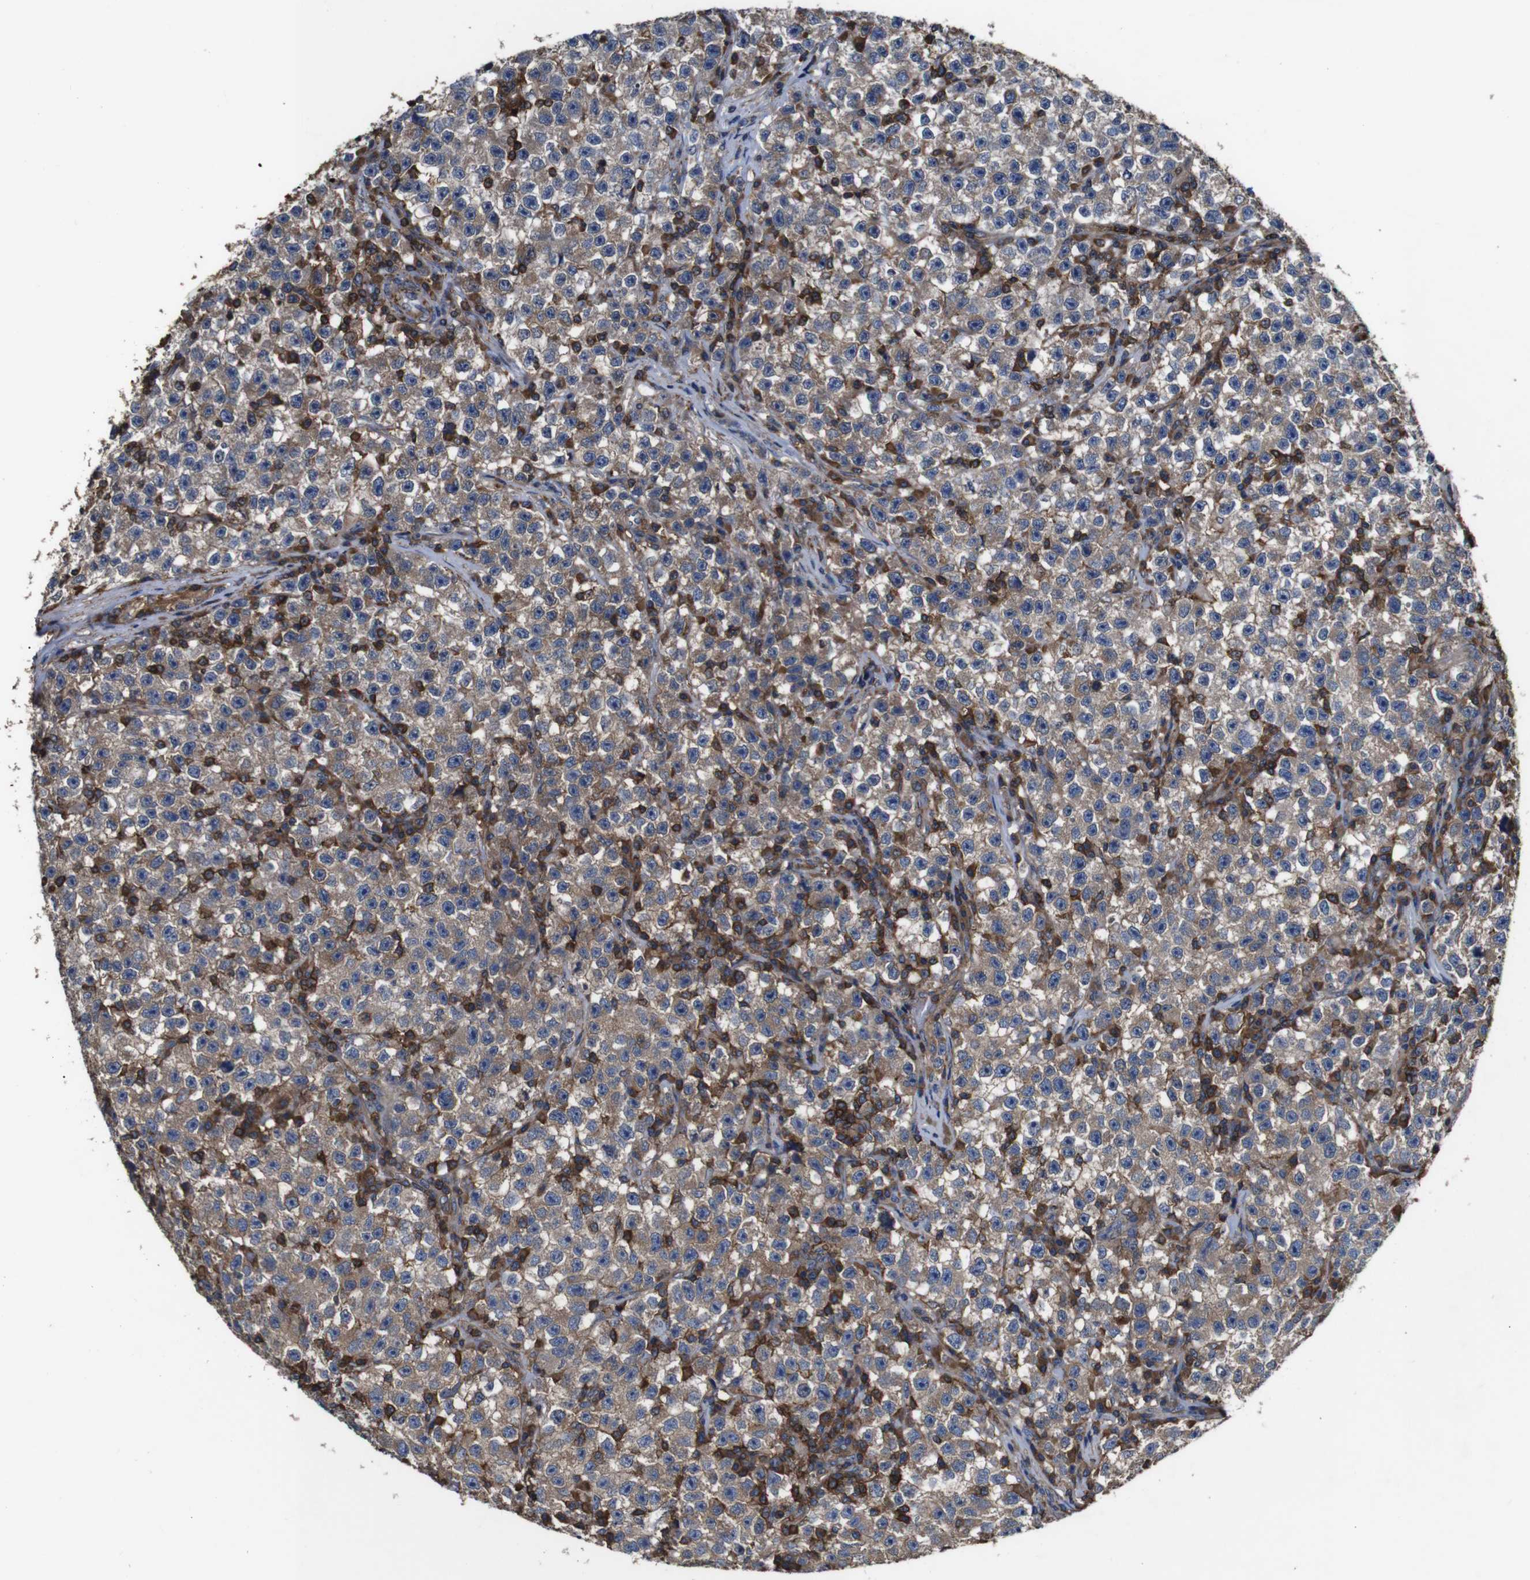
{"staining": {"intensity": "negative", "quantity": "none", "location": "none"}, "tissue": "testis cancer", "cell_type": "Tumor cells", "image_type": "cancer", "snomed": [{"axis": "morphology", "description": "Seminoma, NOS"}, {"axis": "topography", "description": "Testis"}], "caption": "Immunohistochemistry of human testis cancer reveals no expression in tumor cells. Nuclei are stained in blue.", "gene": "PI4KA", "patient": {"sex": "male", "age": 22}}